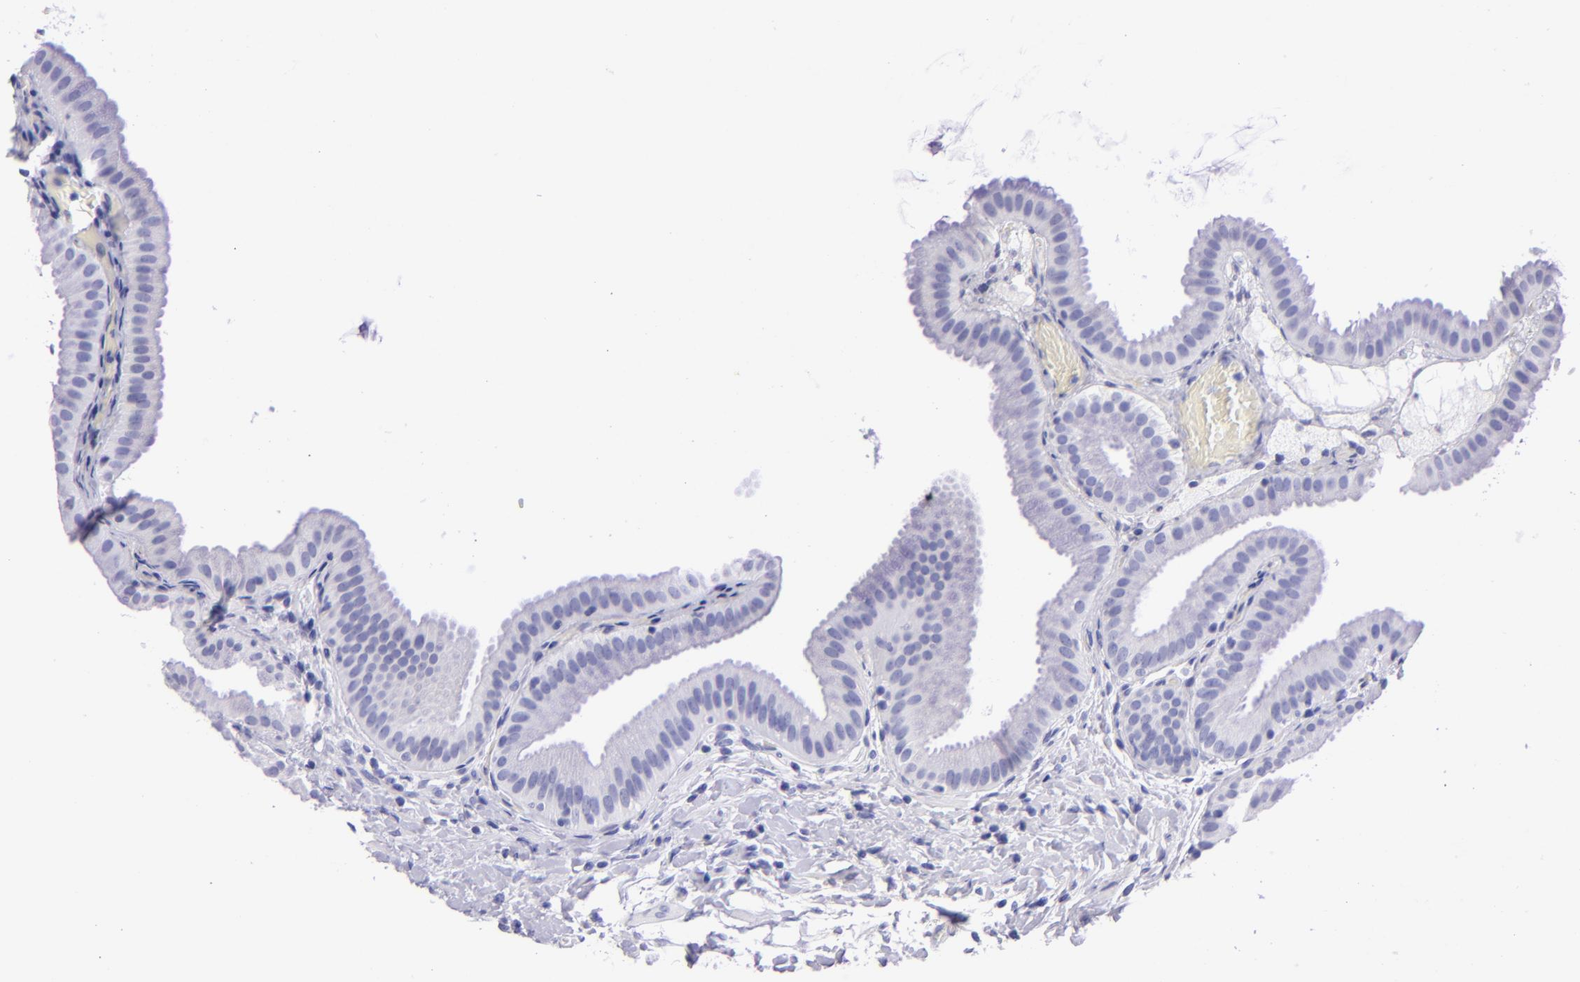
{"staining": {"intensity": "negative", "quantity": "none", "location": "none"}, "tissue": "gallbladder", "cell_type": "Glandular cells", "image_type": "normal", "snomed": [{"axis": "morphology", "description": "Normal tissue, NOS"}, {"axis": "topography", "description": "Gallbladder"}], "caption": "A micrograph of gallbladder stained for a protein displays no brown staining in glandular cells. Brightfield microscopy of IHC stained with DAB (brown) and hematoxylin (blue), captured at high magnification.", "gene": "TYRP1", "patient": {"sex": "female", "age": 63}}